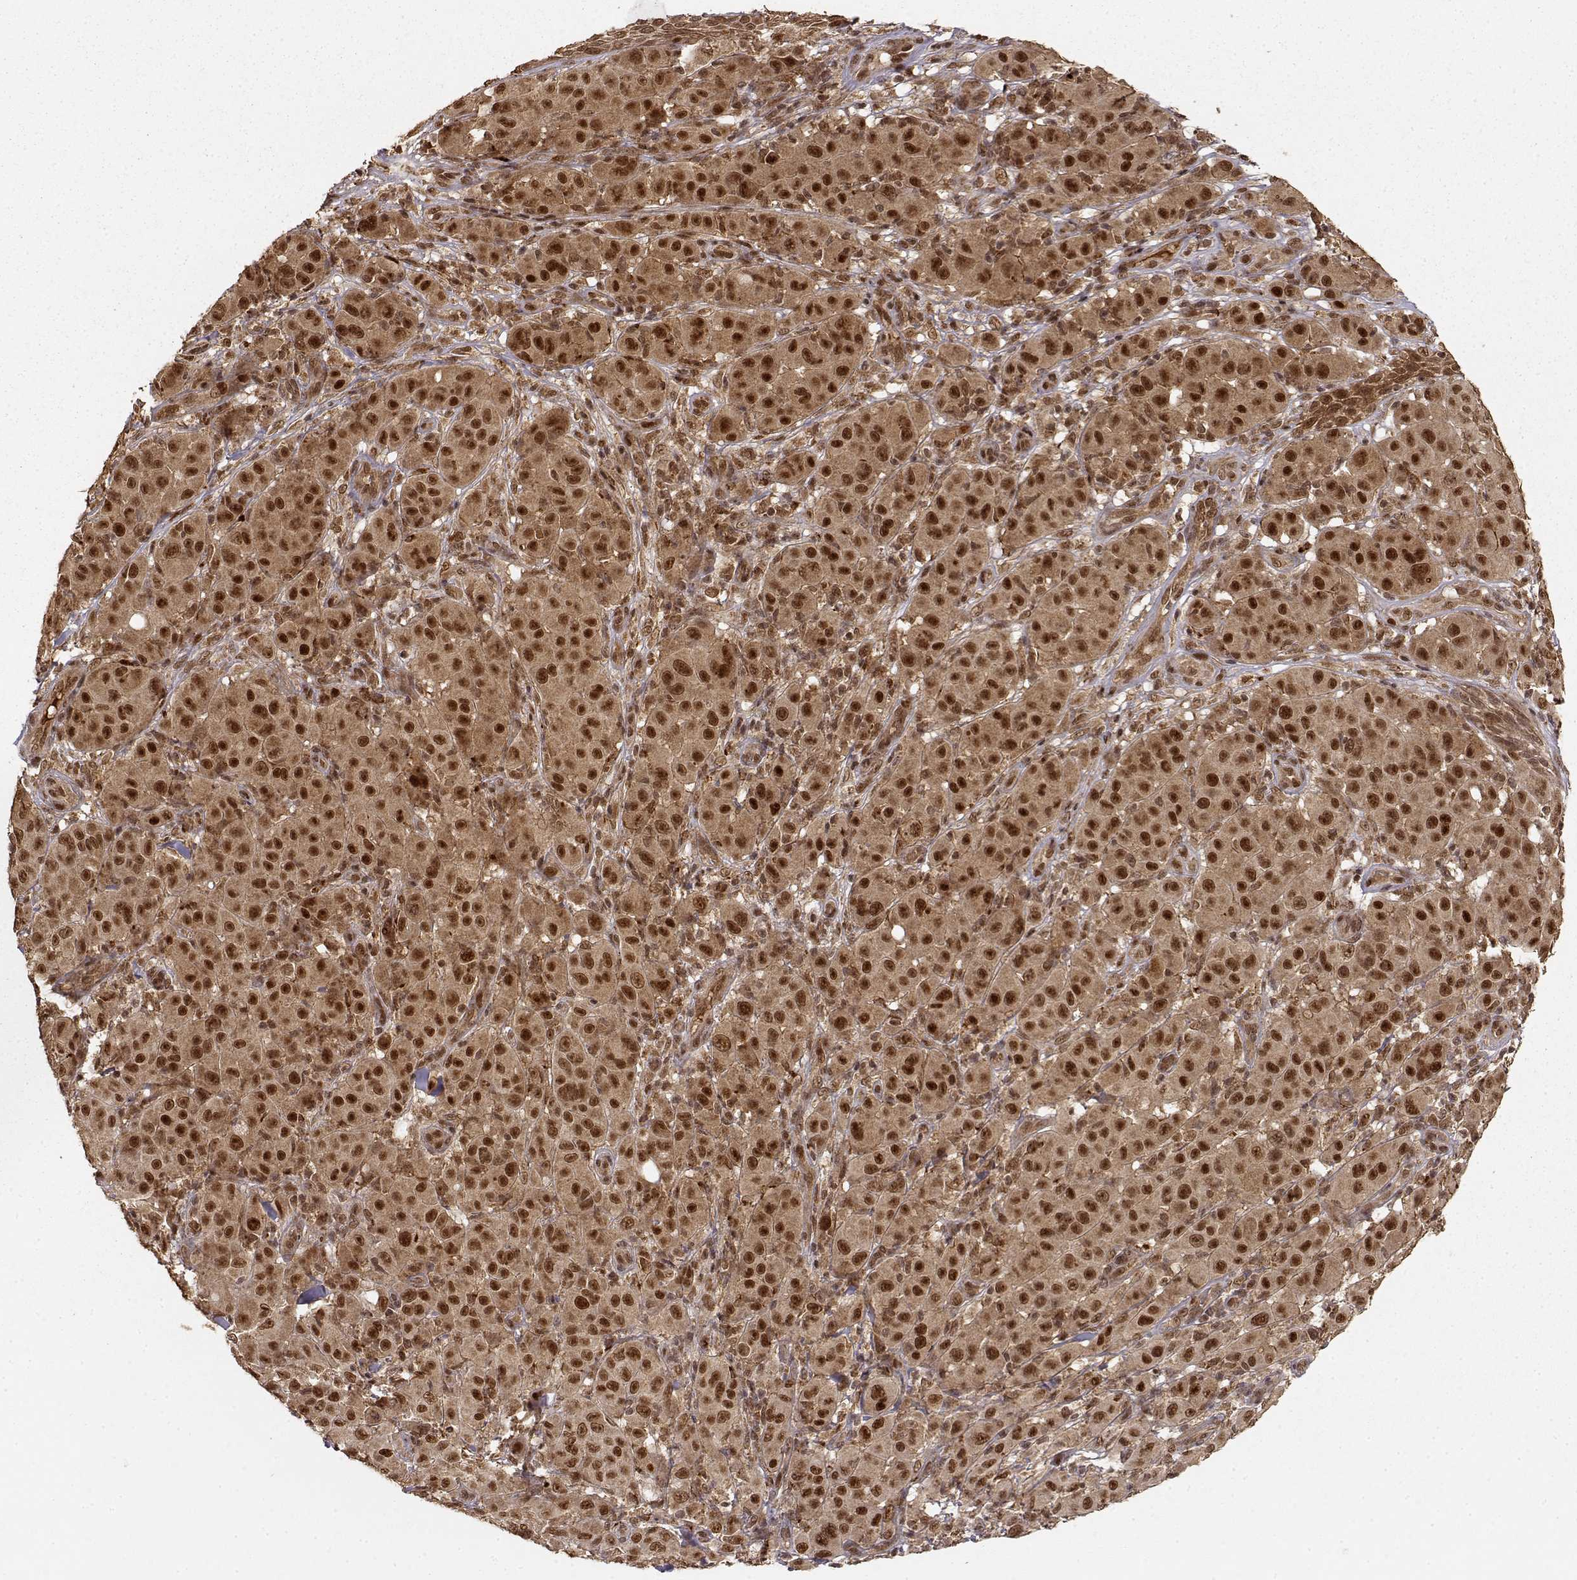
{"staining": {"intensity": "strong", "quantity": ">75%", "location": "nuclear"}, "tissue": "melanoma", "cell_type": "Tumor cells", "image_type": "cancer", "snomed": [{"axis": "morphology", "description": "Malignant melanoma, NOS"}, {"axis": "topography", "description": "Skin"}], "caption": "This histopathology image reveals malignant melanoma stained with IHC to label a protein in brown. The nuclear of tumor cells show strong positivity for the protein. Nuclei are counter-stained blue.", "gene": "MAEA", "patient": {"sex": "female", "age": 87}}